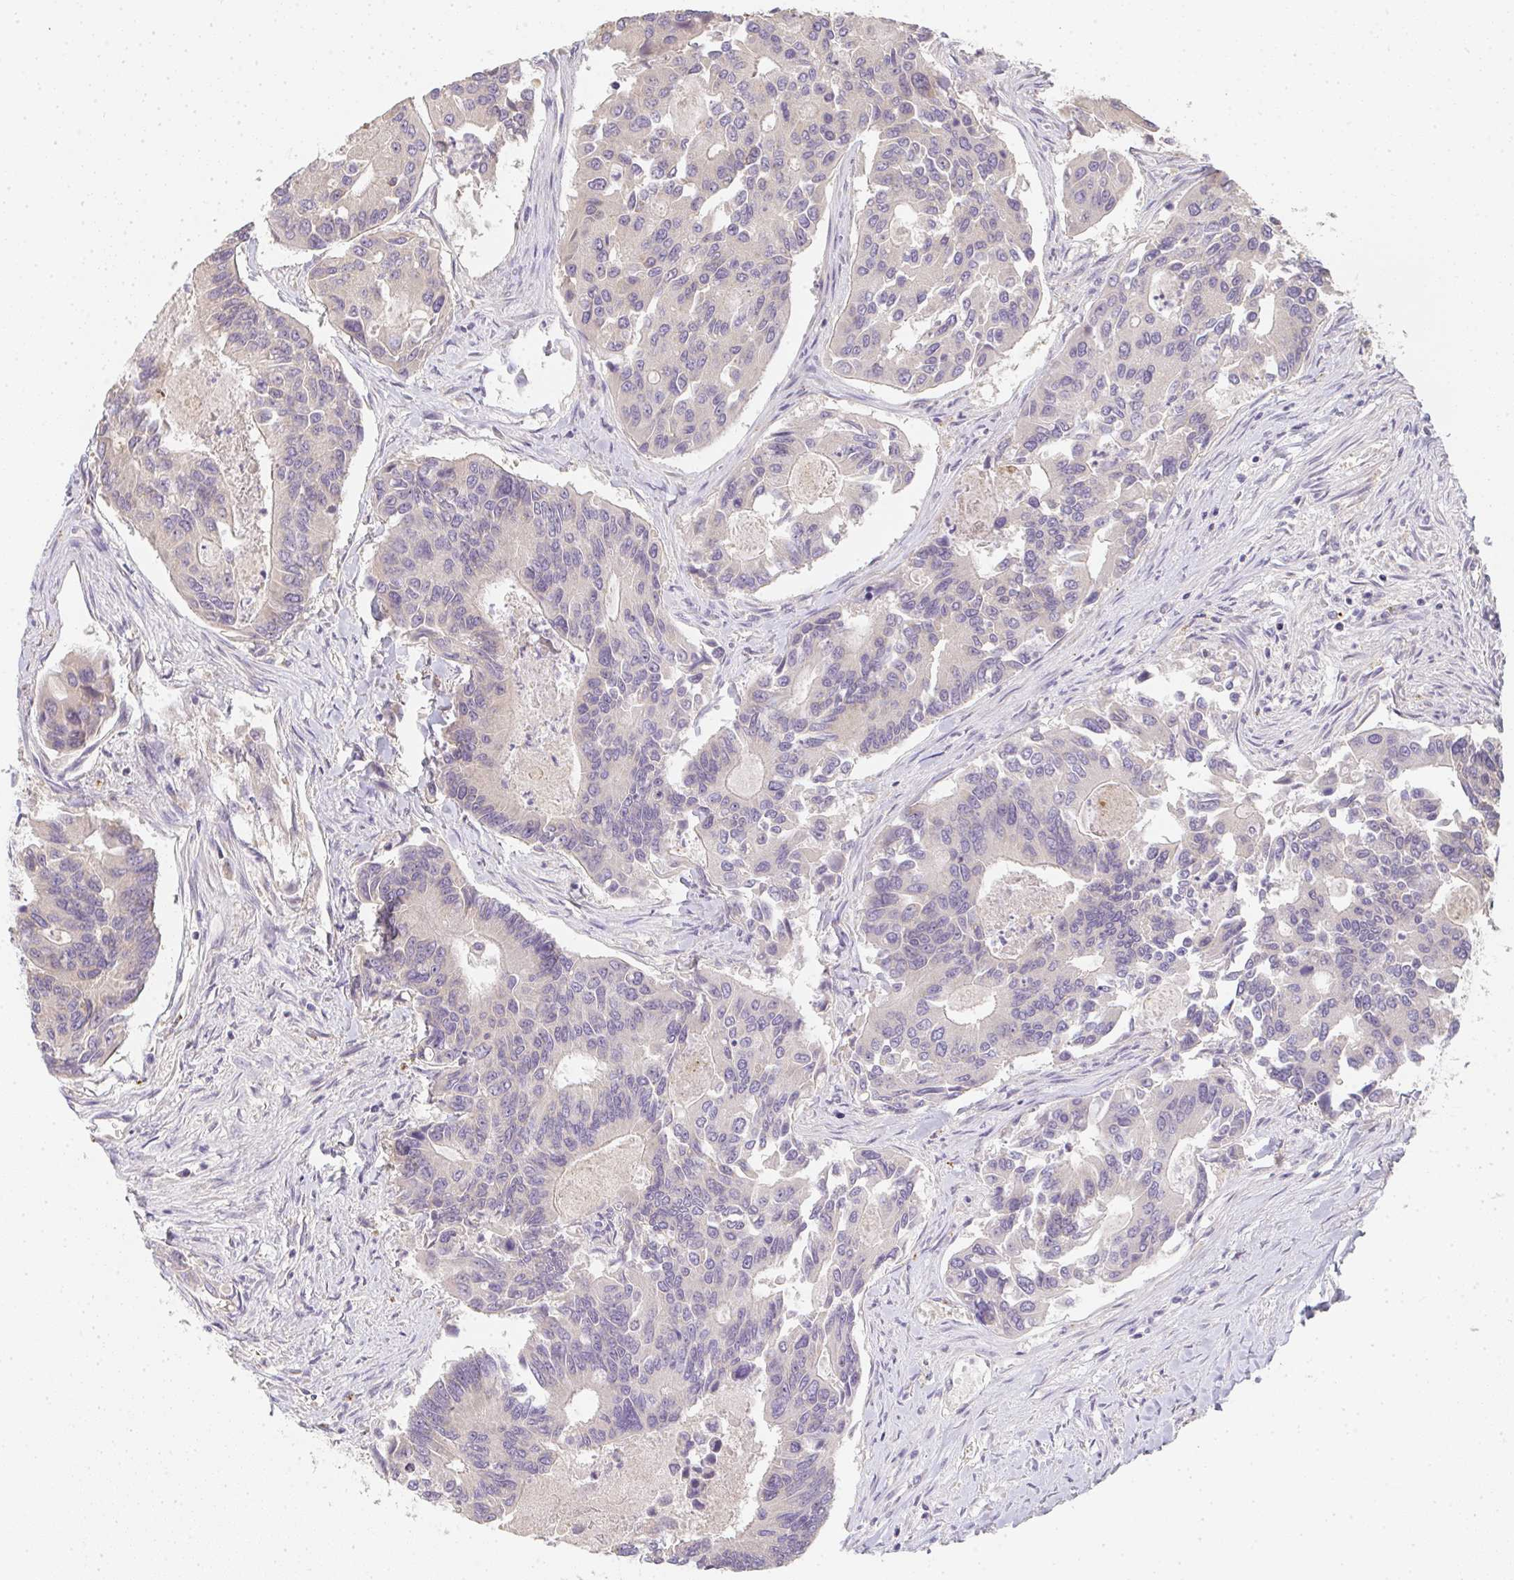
{"staining": {"intensity": "weak", "quantity": "<25%", "location": "cytoplasmic/membranous"}, "tissue": "colorectal cancer", "cell_type": "Tumor cells", "image_type": "cancer", "snomed": [{"axis": "morphology", "description": "Adenocarcinoma, NOS"}, {"axis": "topography", "description": "Colon"}], "caption": "High power microscopy image of an immunohistochemistry histopathology image of colorectal cancer, revealing no significant positivity in tumor cells.", "gene": "SLC35B3", "patient": {"sex": "female", "age": 67}}